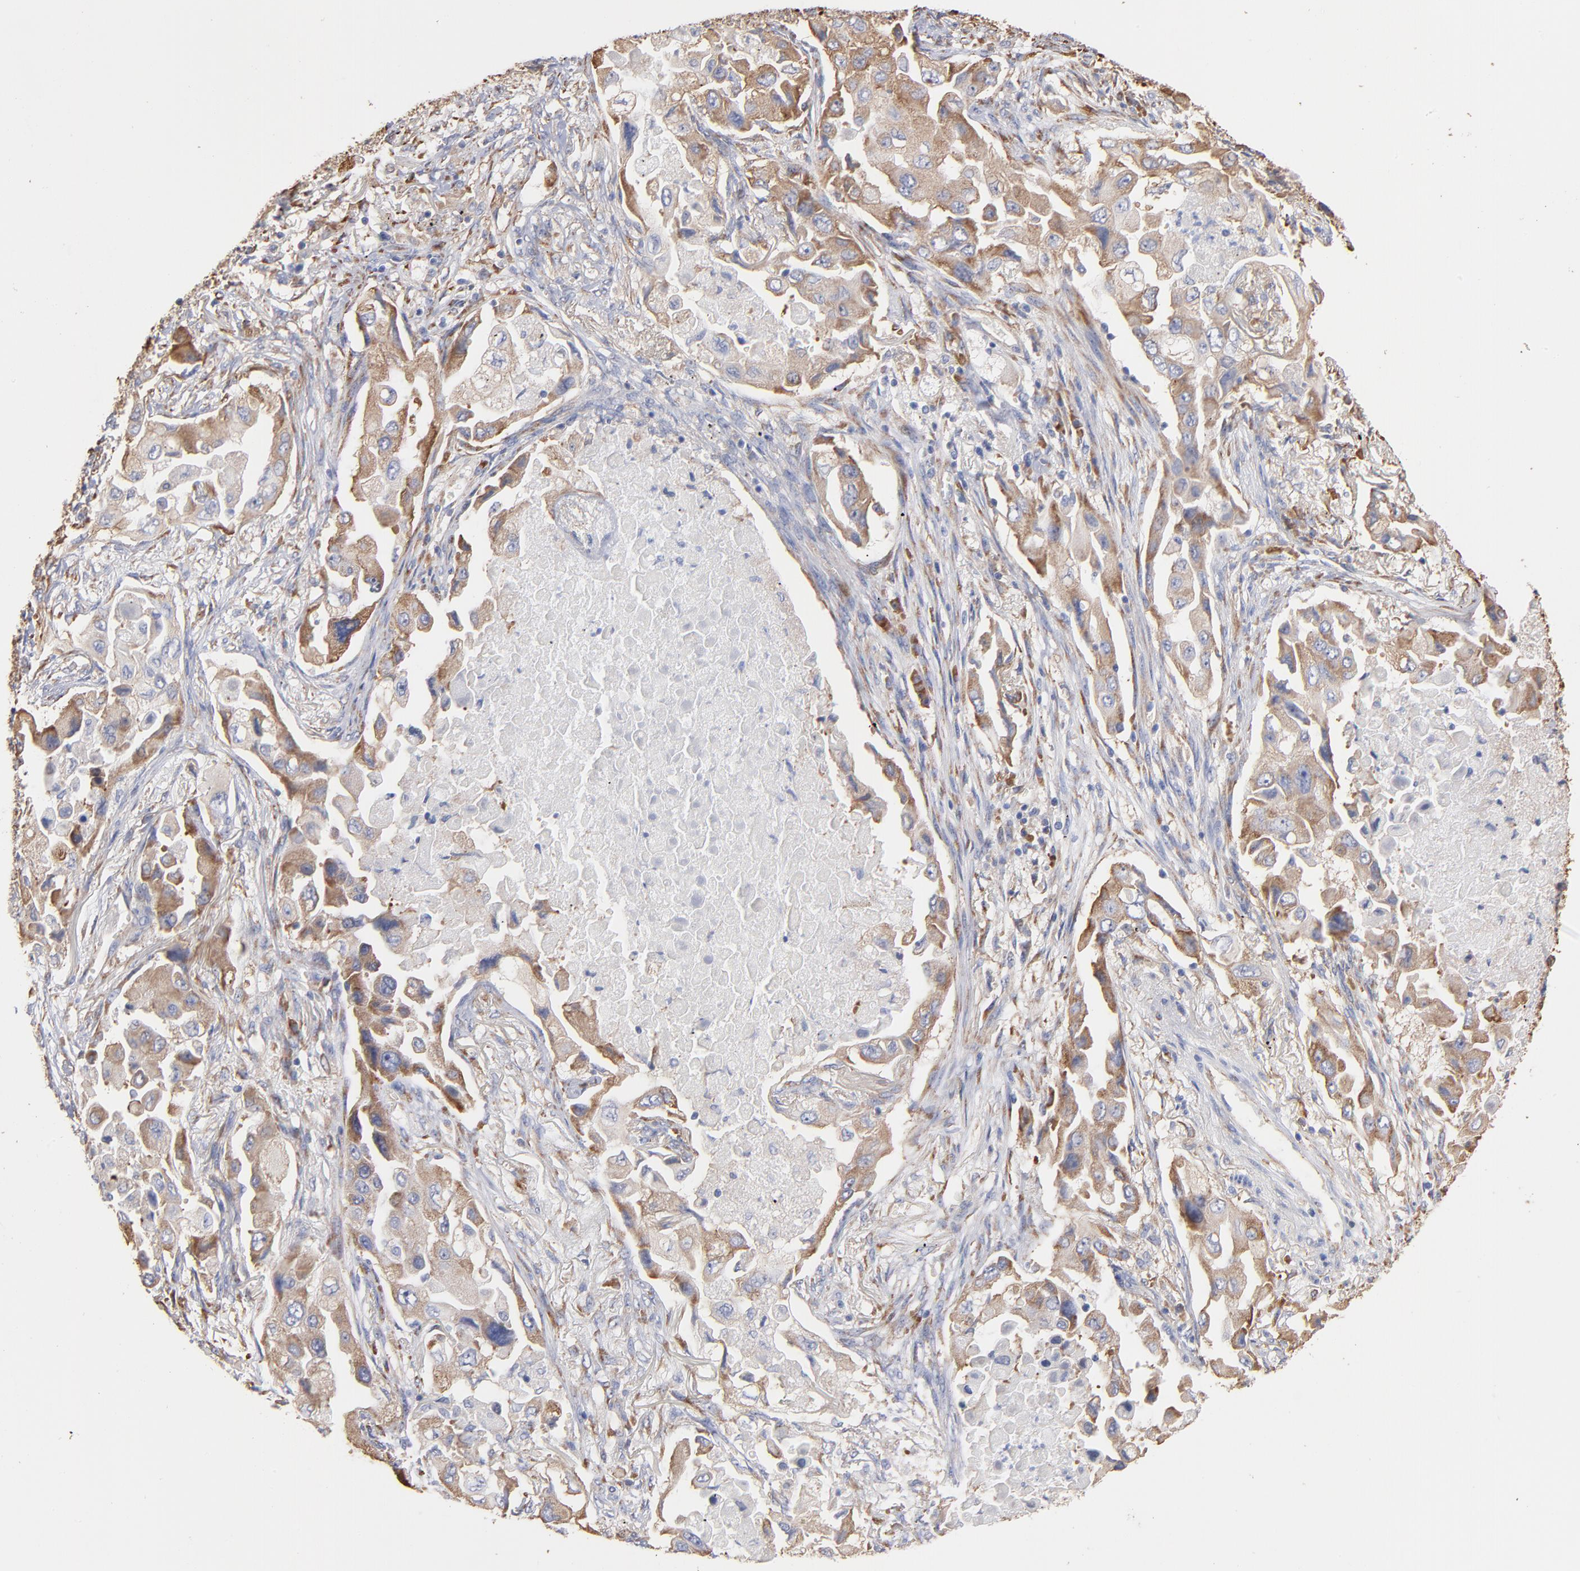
{"staining": {"intensity": "weak", "quantity": "25%-75%", "location": "cytoplasmic/membranous"}, "tissue": "lung cancer", "cell_type": "Tumor cells", "image_type": "cancer", "snomed": [{"axis": "morphology", "description": "Adenocarcinoma, NOS"}, {"axis": "topography", "description": "Lung"}], "caption": "Tumor cells exhibit weak cytoplasmic/membranous staining in approximately 25%-75% of cells in adenocarcinoma (lung).", "gene": "RPL9", "patient": {"sex": "female", "age": 65}}